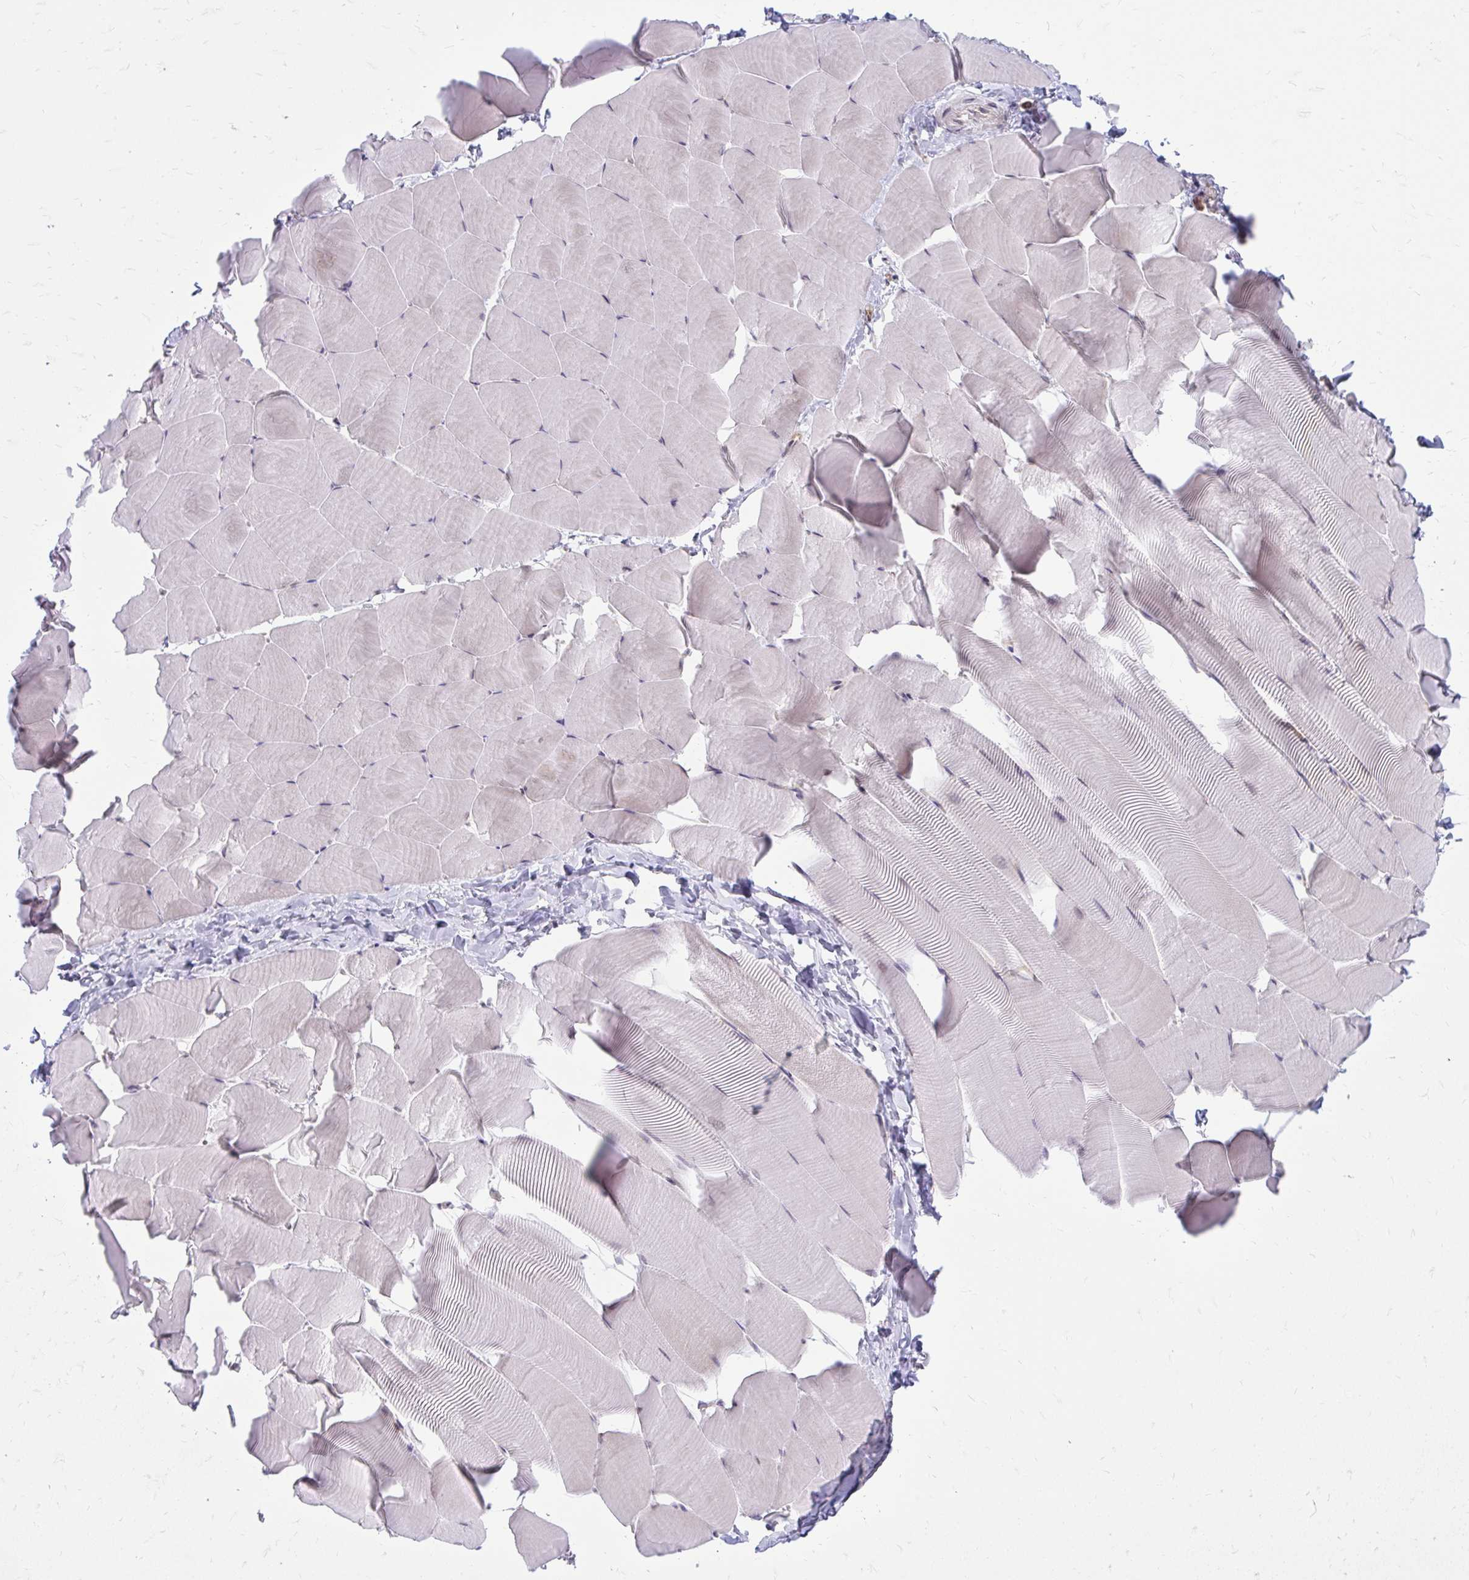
{"staining": {"intensity": "negative", "quantity": "none", "location": "none"}, "tissue": "skeletal muscle", "cell_type": "Myocytes", "image_type": "normal", "snomed": [{"axis": "morphology", "description": "Normal tissue, NOS"}, {"axis": "topography", "description": "Skeletal muscle"}], "caption": "The histopathology image reveals no significant expression in myocytes of skeletal muscle. (DAB (3,3'-diaminobenzidine) IHC visualized using brightfield microscopy, high magnification).", "gene": "ASAP1", "patient": {"sex": "male", "age": 25}}